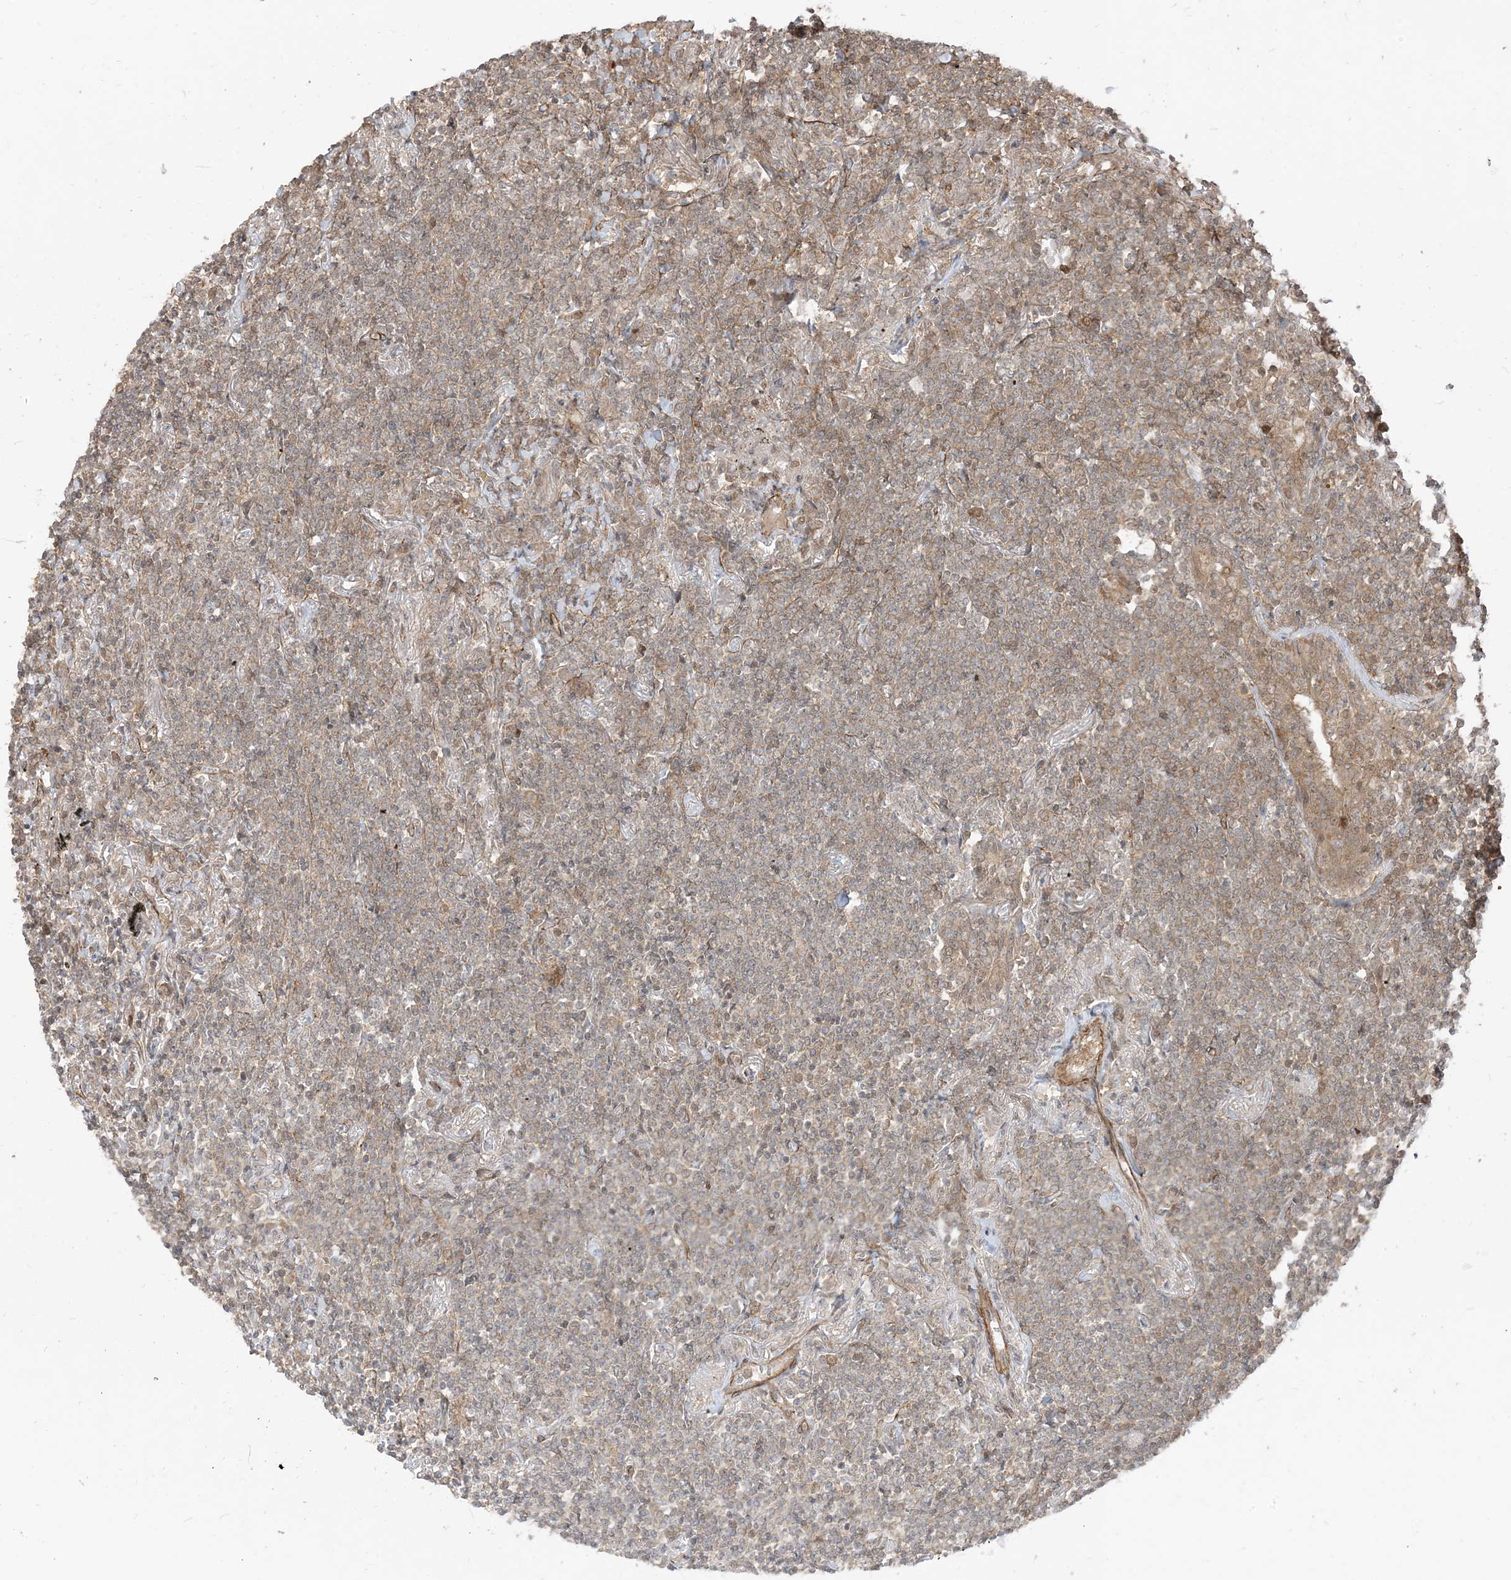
{"staining": {"intensity": "weak", "quantity": "25%-75%", "location": "cytoplasmic/membranous"}, "tissue": "lymphoma", "cell_type": "Tumor cells", "image_type": "cancer", "snomed": [{"axis": "morphology", "description": "Malignant lymphoma, non-Hodgkin's type, Low grade"}, {"axis": "topography", "description": "Lung"}], "caption": "Protein staining by IHC exhibits weak cytoplasmic/membranous positivity in about 25%-75% of tumor cells in lymphoma.", "gene": "TBCC", "patient": {"sex": "female", "age": 71}}